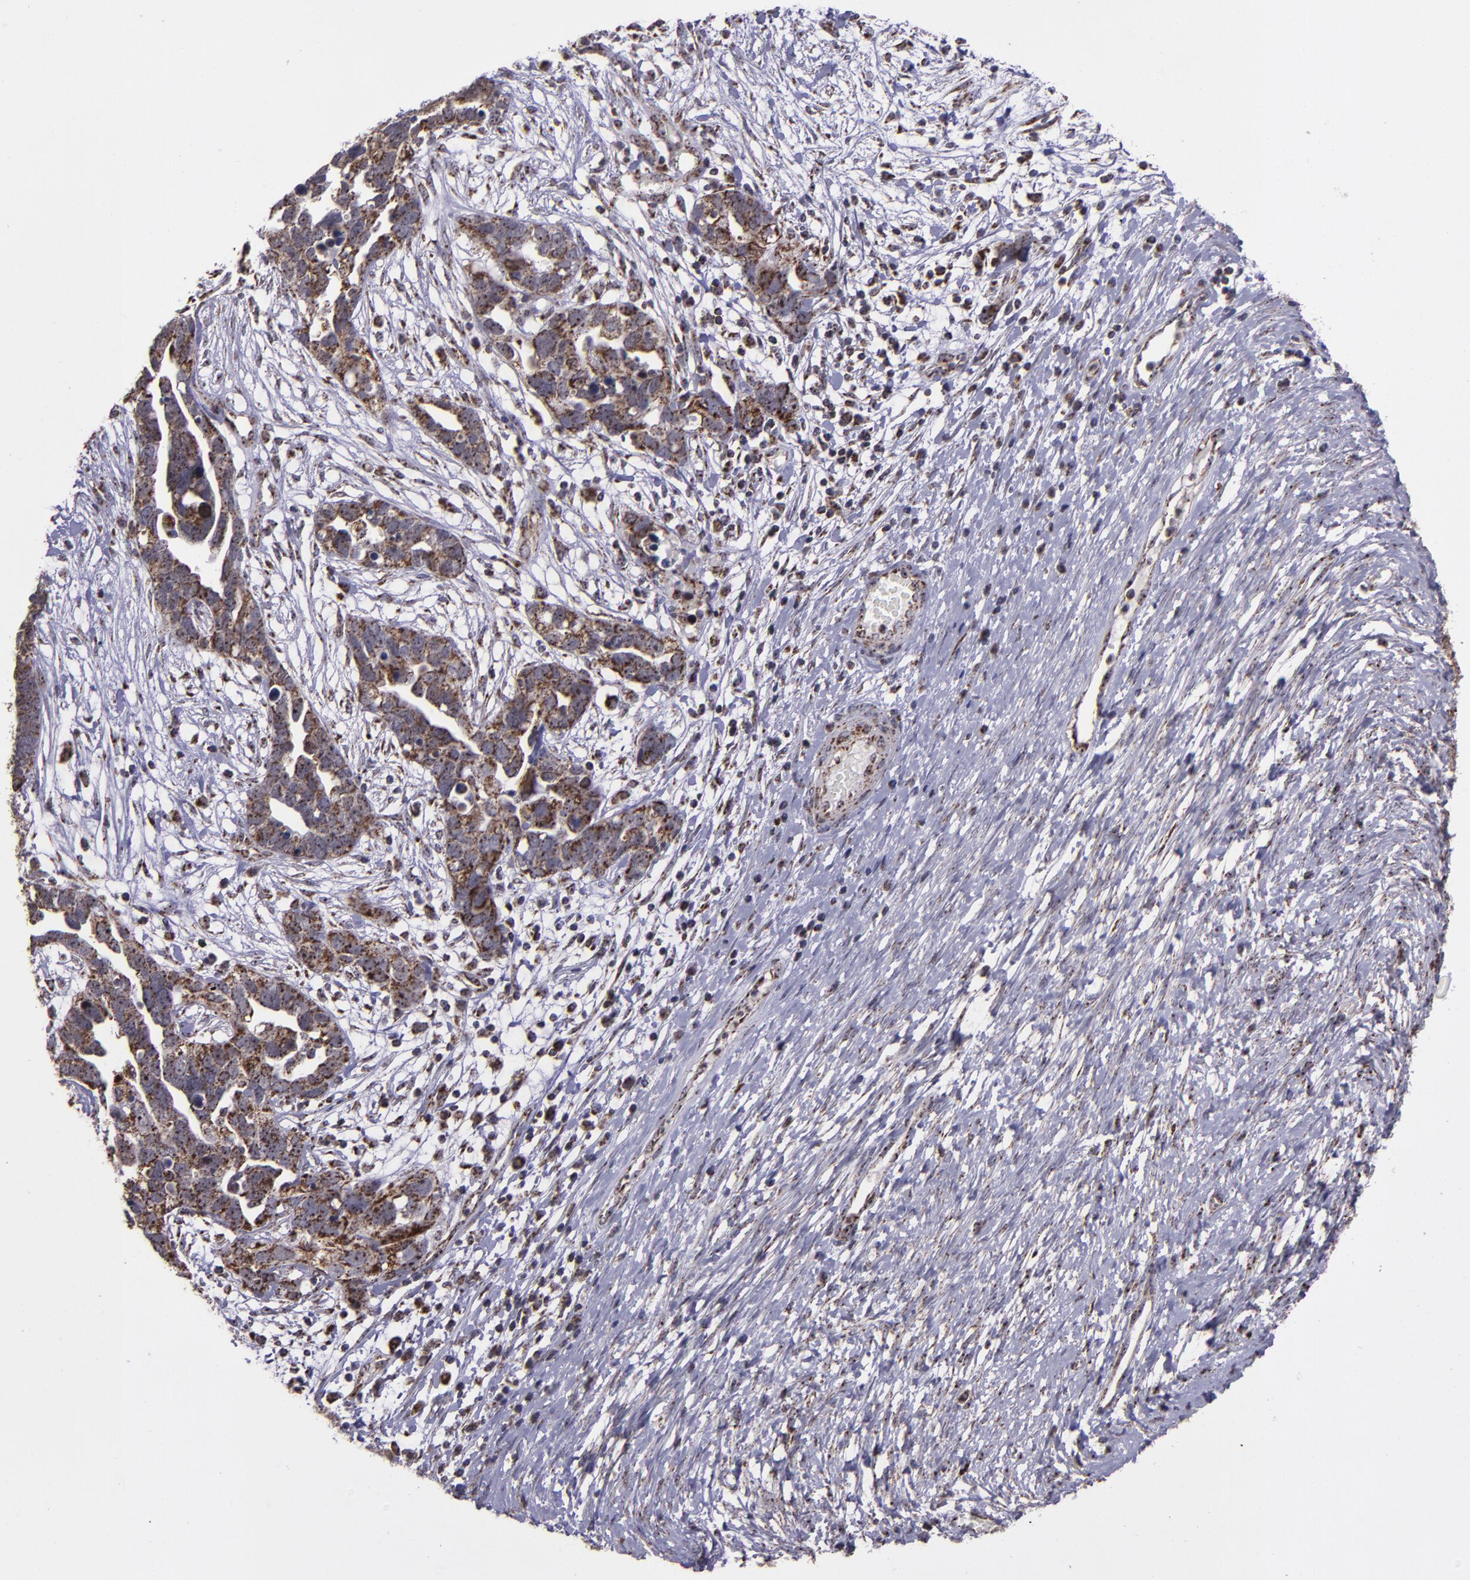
{"staining": {"intensity": "moderate", "quantity": ">75%", "location": "cytoplasmic/membranous"}, "tissue": "ovarian cancer", "cell_type": "Tumor cells", "image_type": "cancer", "snomed": [{"axis": "morphology", "description": "Cystadenocarcinoma, serous, NOS"}, {"axis": "topography", "description": "Ovary"}], "caption": "Immunohistochemistry (IHC) image of human ovarian cancer stained for a protein (brown), which reveals medium levels of moderate cytoplasmic/membranous staining in about >75% of tumor cells.", "gene": "LONP1", "patient": {"sex": "female", "age": 54}}